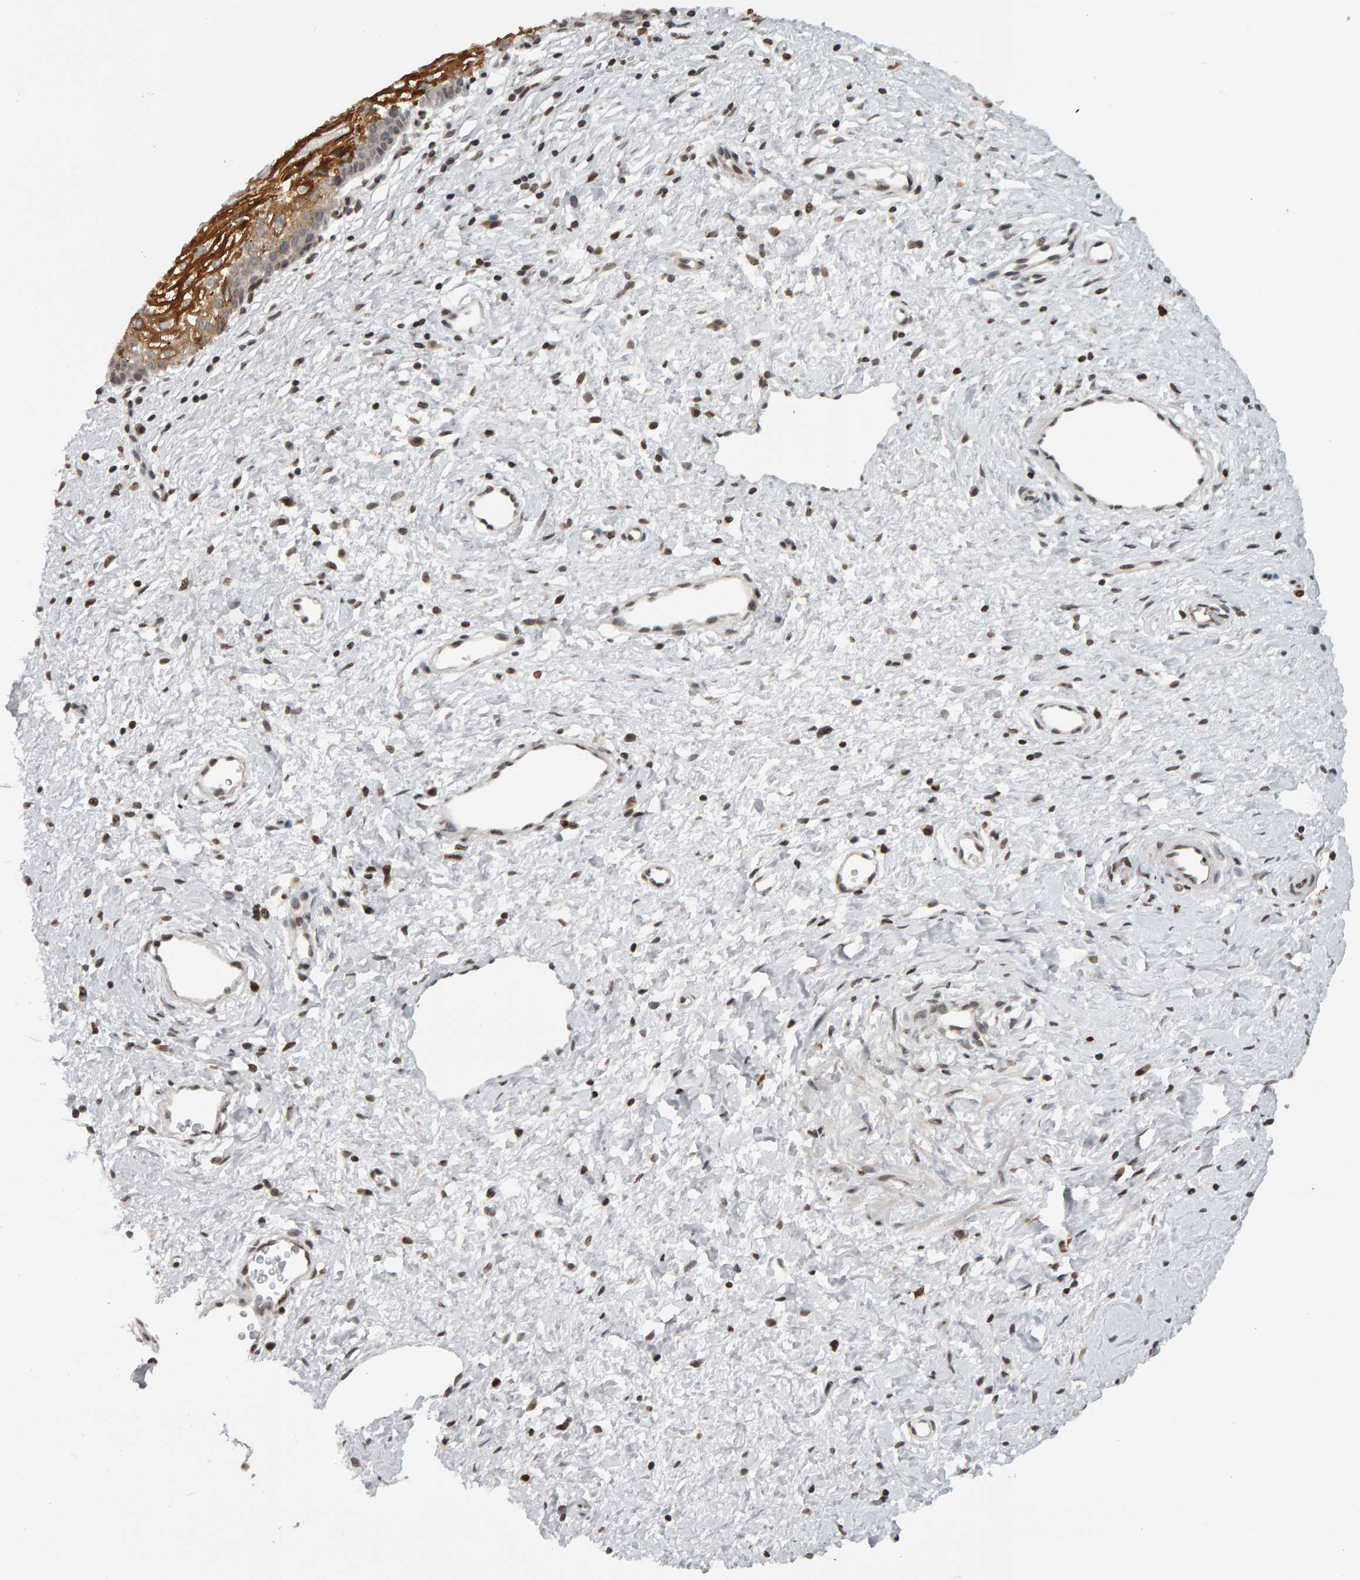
{"staining": {"intensity": "weak", "quantity": ">75%", "location": "cytoplasmic/membranous,nuclear"}, "tissue": "cervix", "cell_type": "Glandular cells", "image_type": "normal", "snomed": [{"axis": "morphology", "description": "Normal tissue, NOS"}, {"axis": "topography", "description": "Cervix"}], "caption": "This histopathology image displays unremarkable cervix stained with IHC to label a protein in brown. The cytoplasmic/membranous,nuclear of glandular cells show weak positivity for the protein. Nuclei are counter-stained blue.", "gene": "TRAM1", "patient": {"sex": "female", "age": 27}}